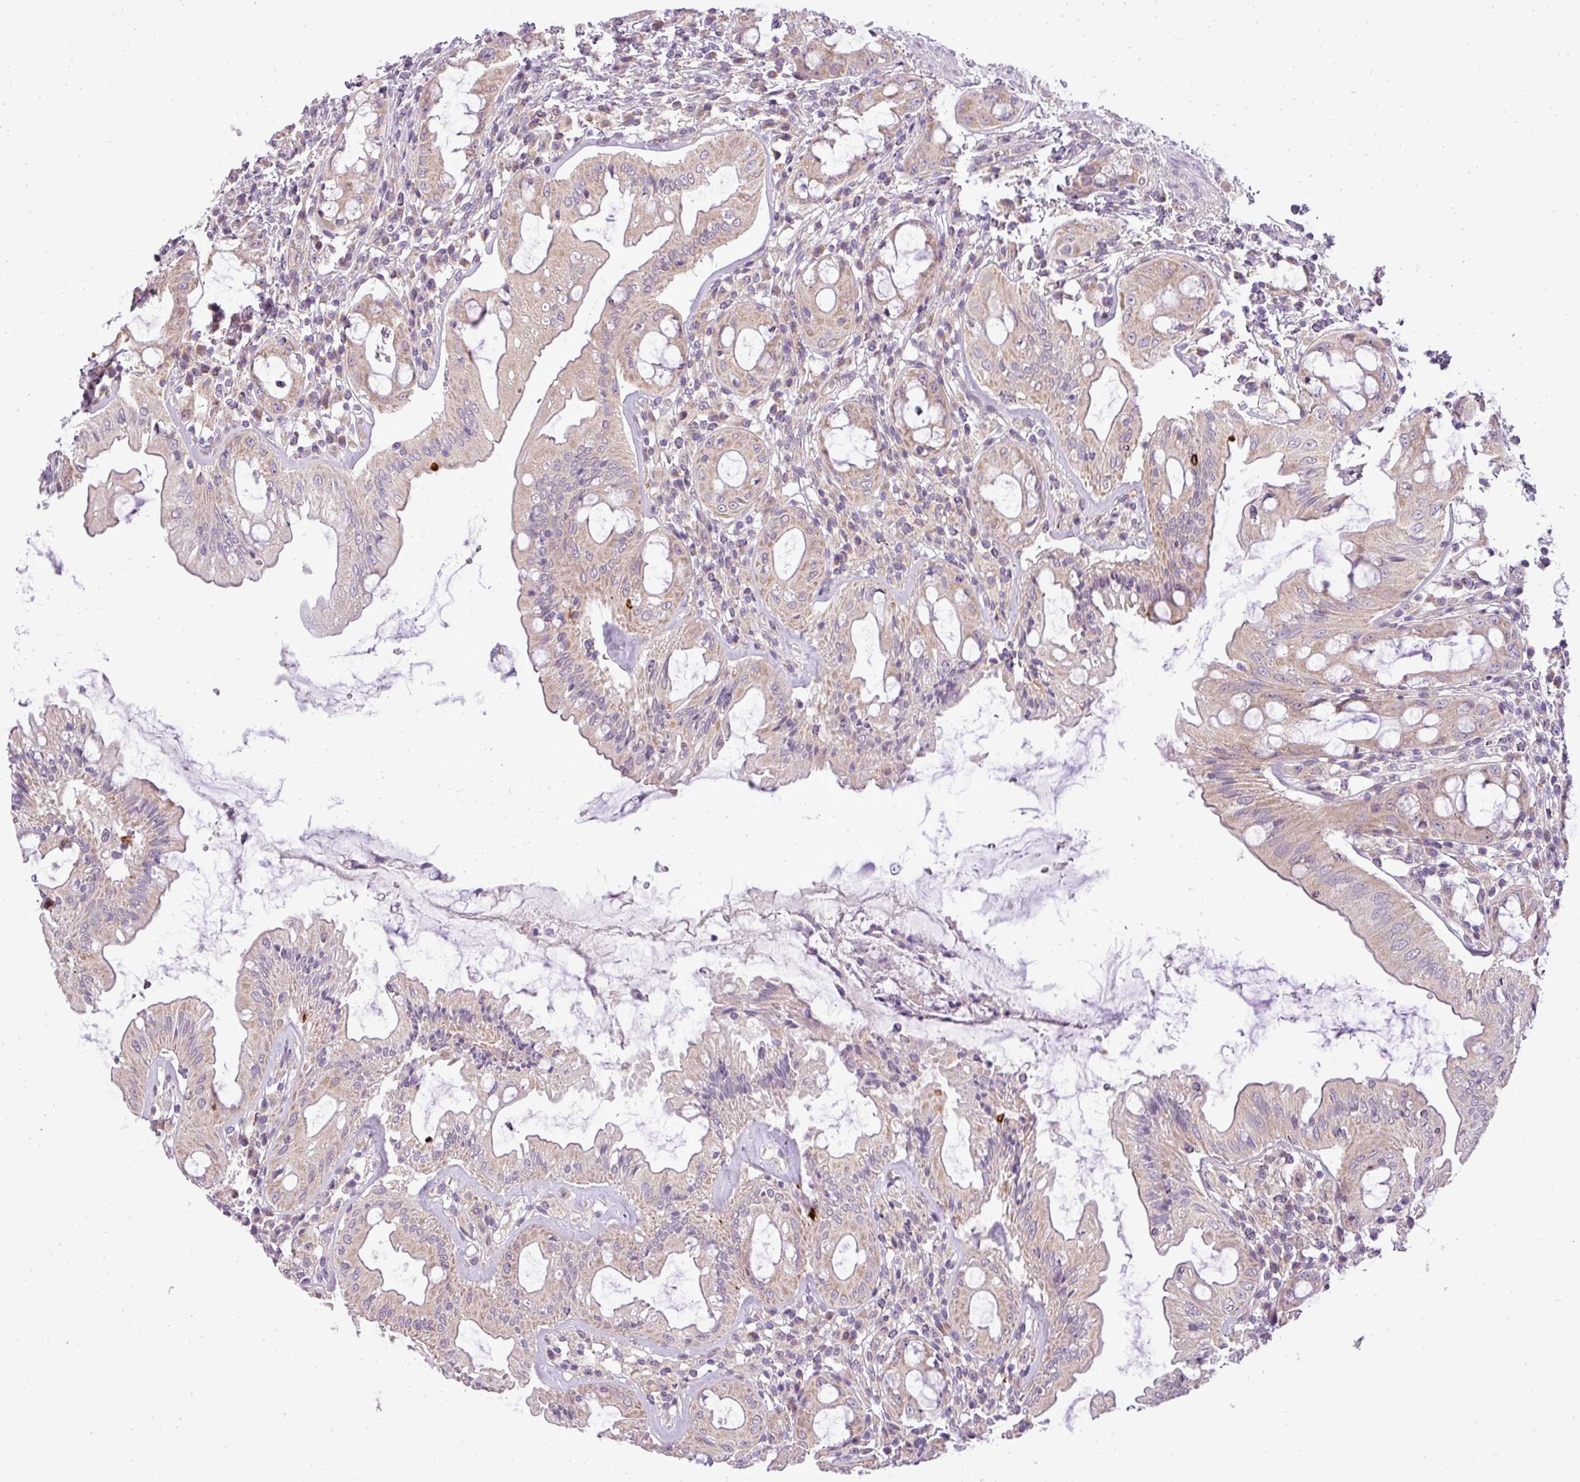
{"staining": {"intensity": "moderate", "quantity": "25%-75%", "location": "cytoplasmic/membranous"}, "tissue": "rectum", "cell_type": "Glandular cells", "image_type": "normal", "snomed": [{"axis": "morphology", "description": "Normal tissue, NOS"}, {"axis": "topography", "description": "Rectum"}], "caption": "IHC of normal human rectum exhibits medium levels of moderate cytoplasmic/membranous expression in about 25%-75% of glandular cells.", "gene": "ZDHHC1", "patient": {"sex": "female", "age": 57}}